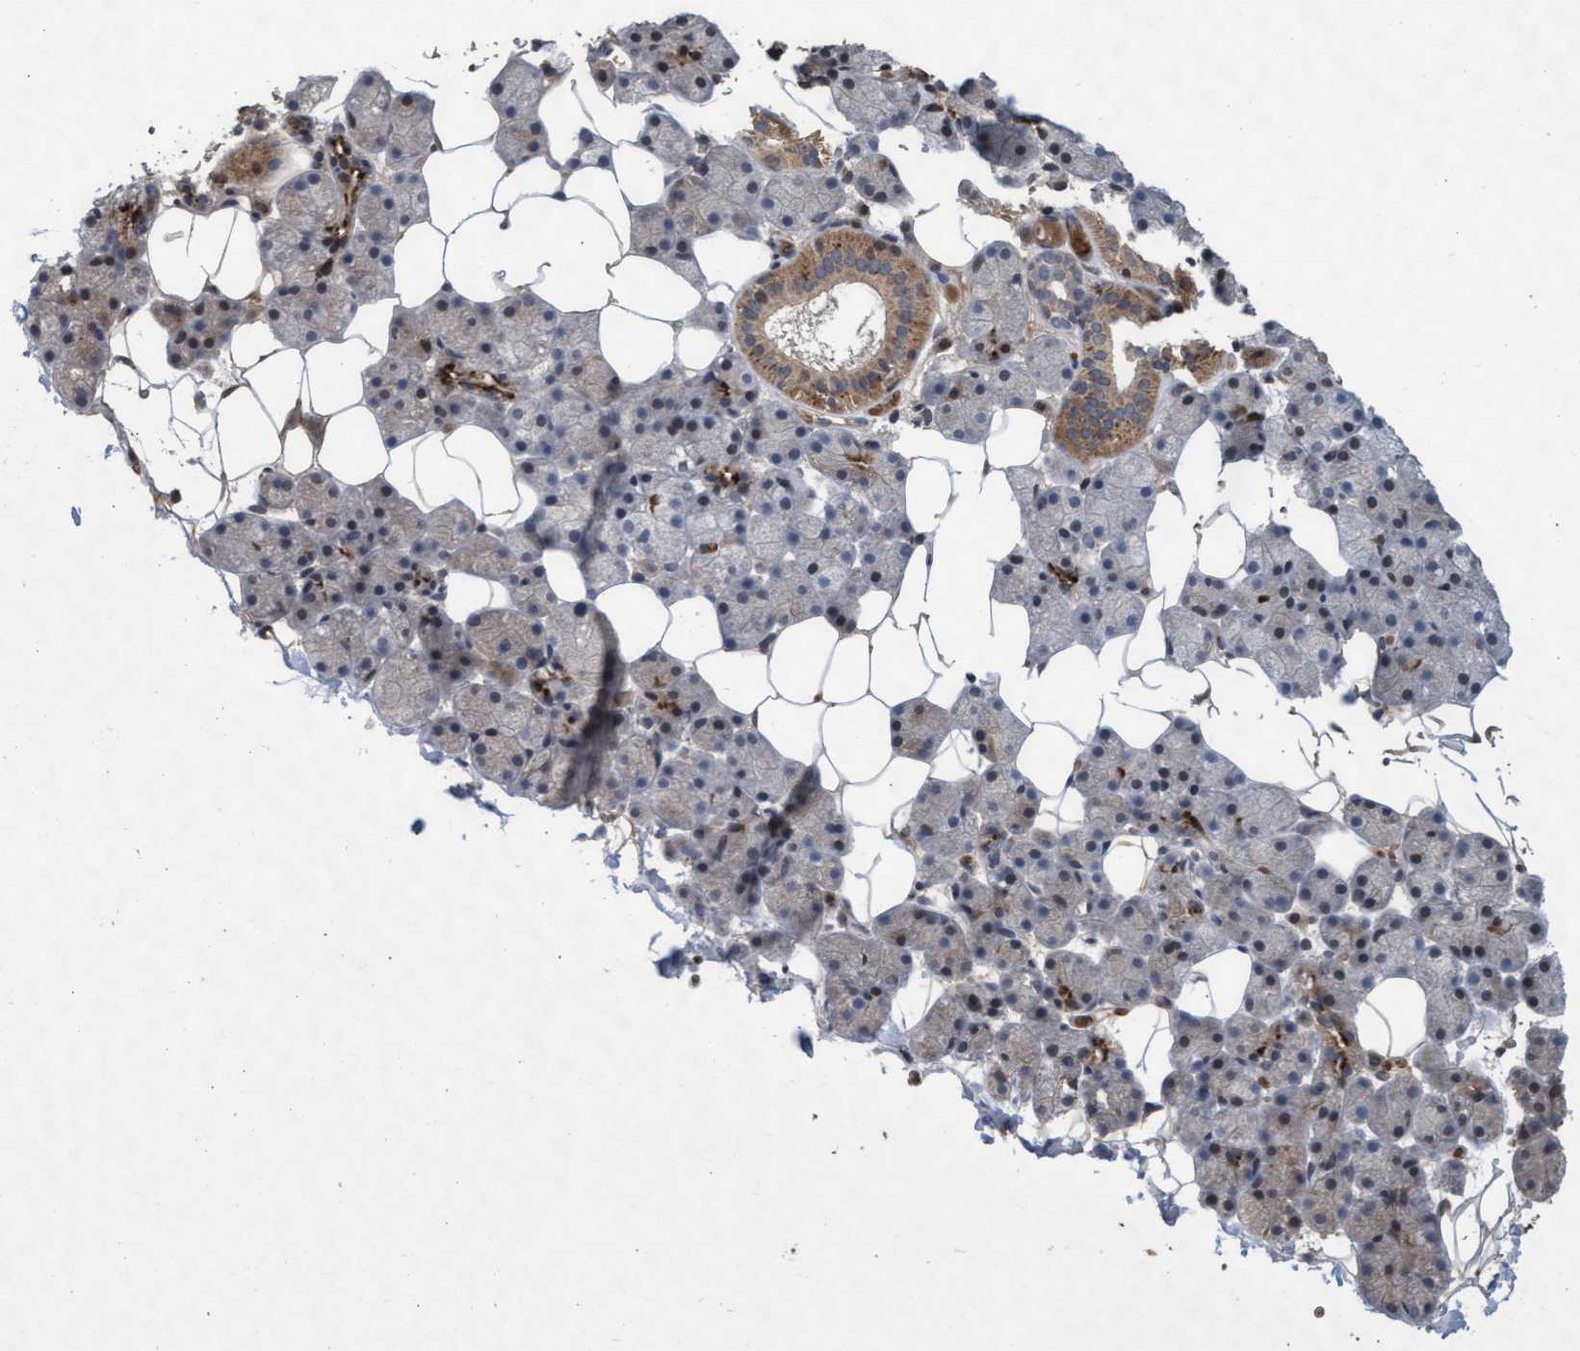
{"staining": {"intensity": "moderate", "quantity": "25%-75%", "location": "cytoplasmic/membranous"}, "tissue": "salivary gland", "cell_type": "Glandular cells", "image_type": "normal", "snomed": [{"axis": "morphology", "description": "Normal tissue, NOS"}, {"axis": "topography", "description": "Salivary gland"}], "caption": "An IHC histopathology image of unremarkable tissue is shown. Protein staining in brown labels moderate cytoplasmic/membranous positivity in salivary gland within glandular cells. The staining was performed using DAB, with brown indicating positive protein expression. Nuclei are stained blue with hematoxylin.", "gene": "KCNC2", "patient": {"sex": "female", "age": 33}}